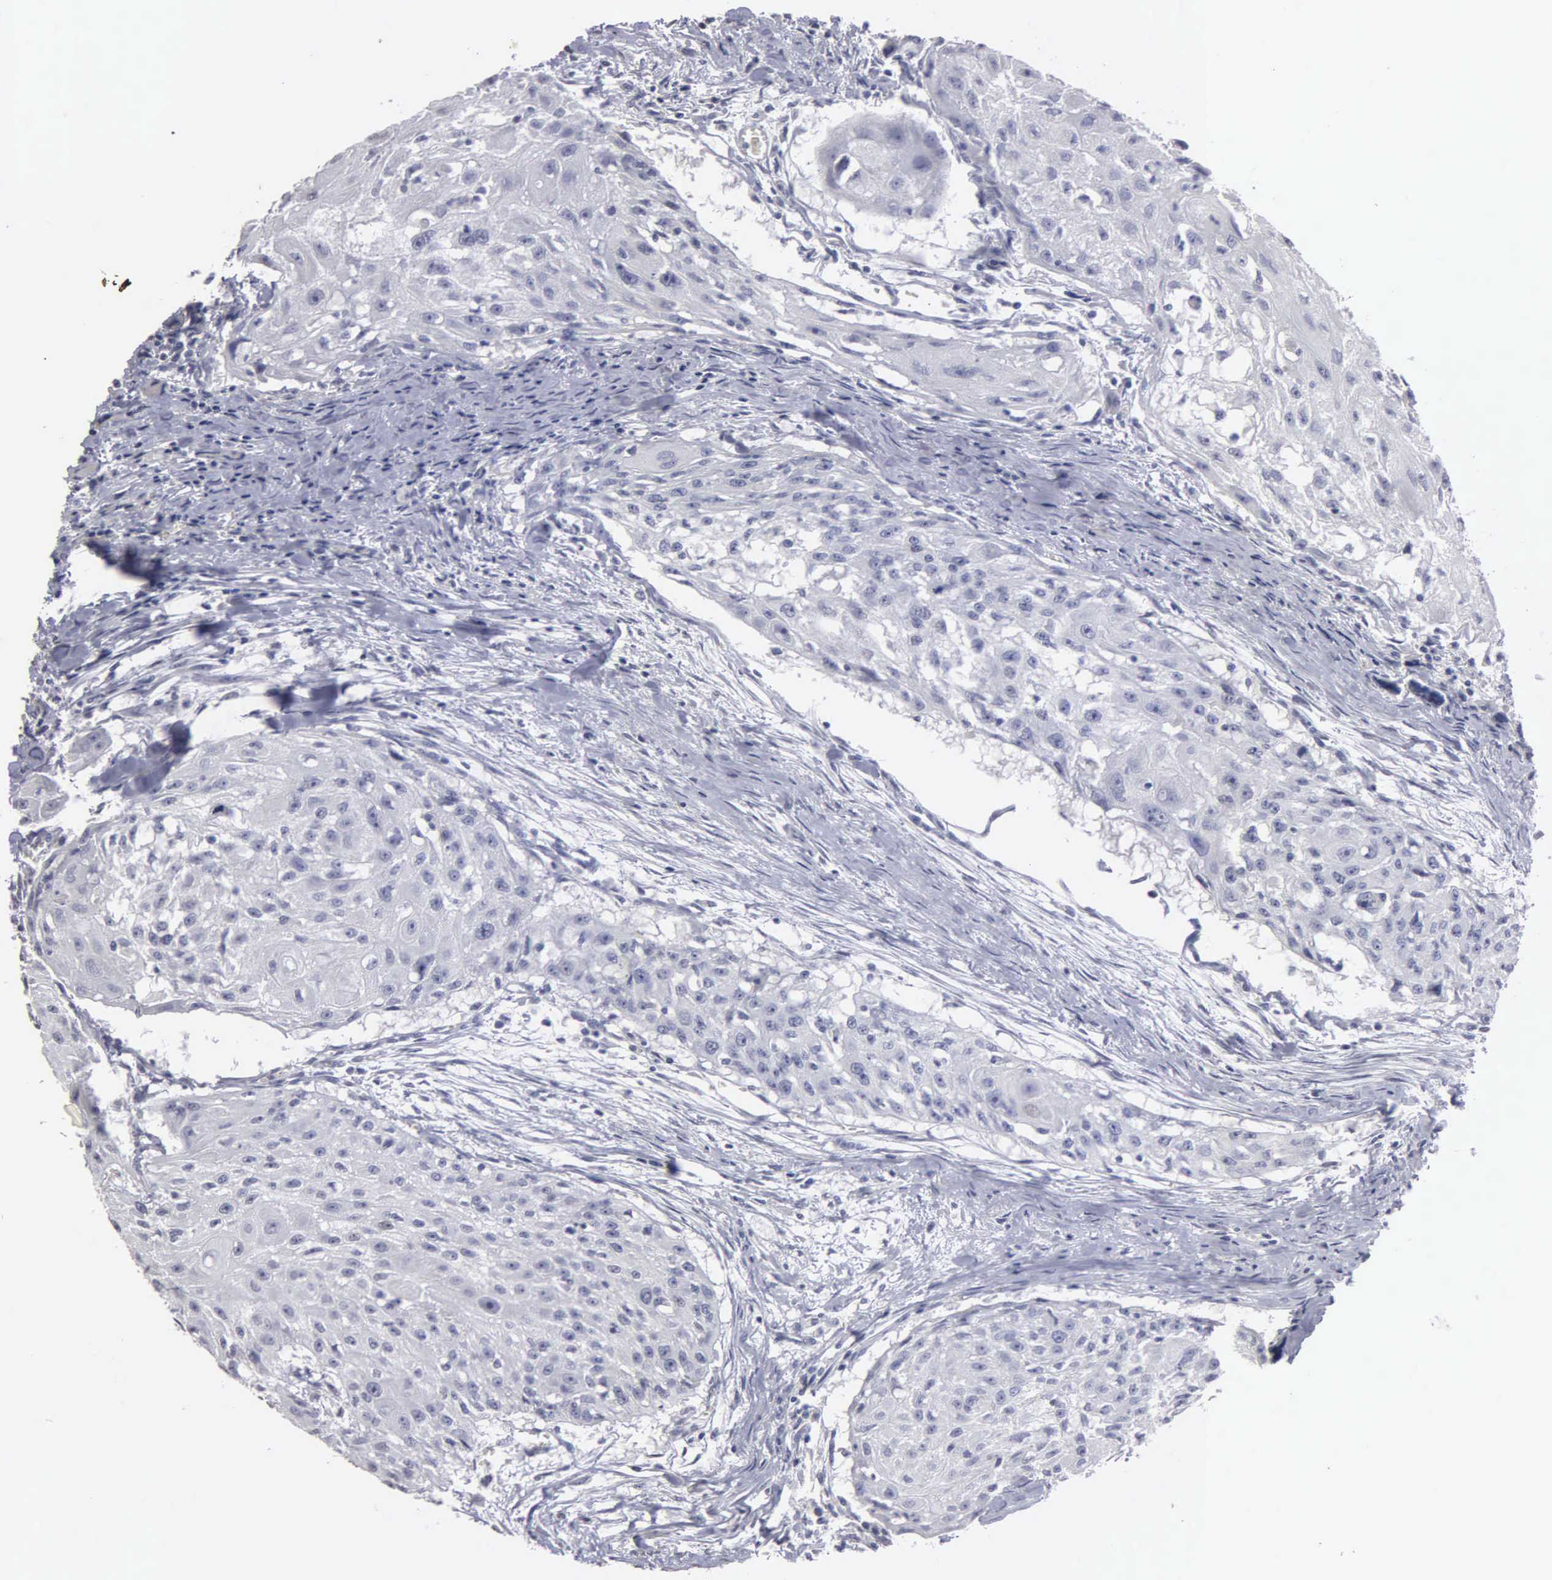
{"staining": {"intensity": "negative", "quantity": "none", "location": "none"}, "tissue": "head and neck cancer", "cell_type": "Tumor cells", "image_type": "cancer", "snomed": [{"axis": "morphology", "description": "Squamous cell carcinoma, NOS"}, {"axis": "topography", "description": "Head-Neck"}], "caption": "High power microscopy photomicrograph of an immunohistochemistry histopathology image of head and neck squamous cell carcinoma, revealing no significant expression in tumor cells.", "gene": "UPB1", "patient": {"sex": "male", "age": 64}}